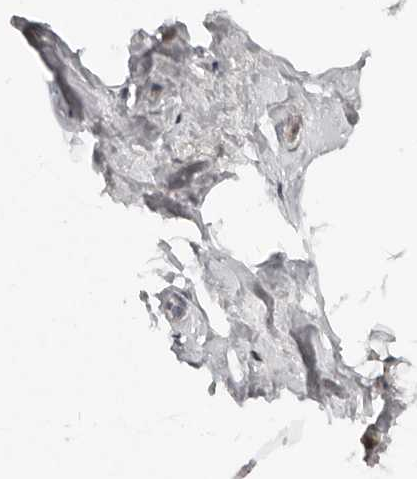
{"staining": {"intensity": "weak", "quantity": ">75%", "location": "cytoplasmic/membranous"}, "tissue": "breast", "cell_type": "Adipocytes", "image_type": "normal", "snomed": [{"axis": "morphology", "description": "Normal tissue, NOS"}, {"axis": "topography", "description": "Breast"}], "caption": "A high-resolution micrograph shows IHC staining of normal breast, which shows weak cytoplasmic/membranous staining in about >75% of adipocytes.", "gene": "TEAD3", "patient": {"sex": "female", "age": 62}}